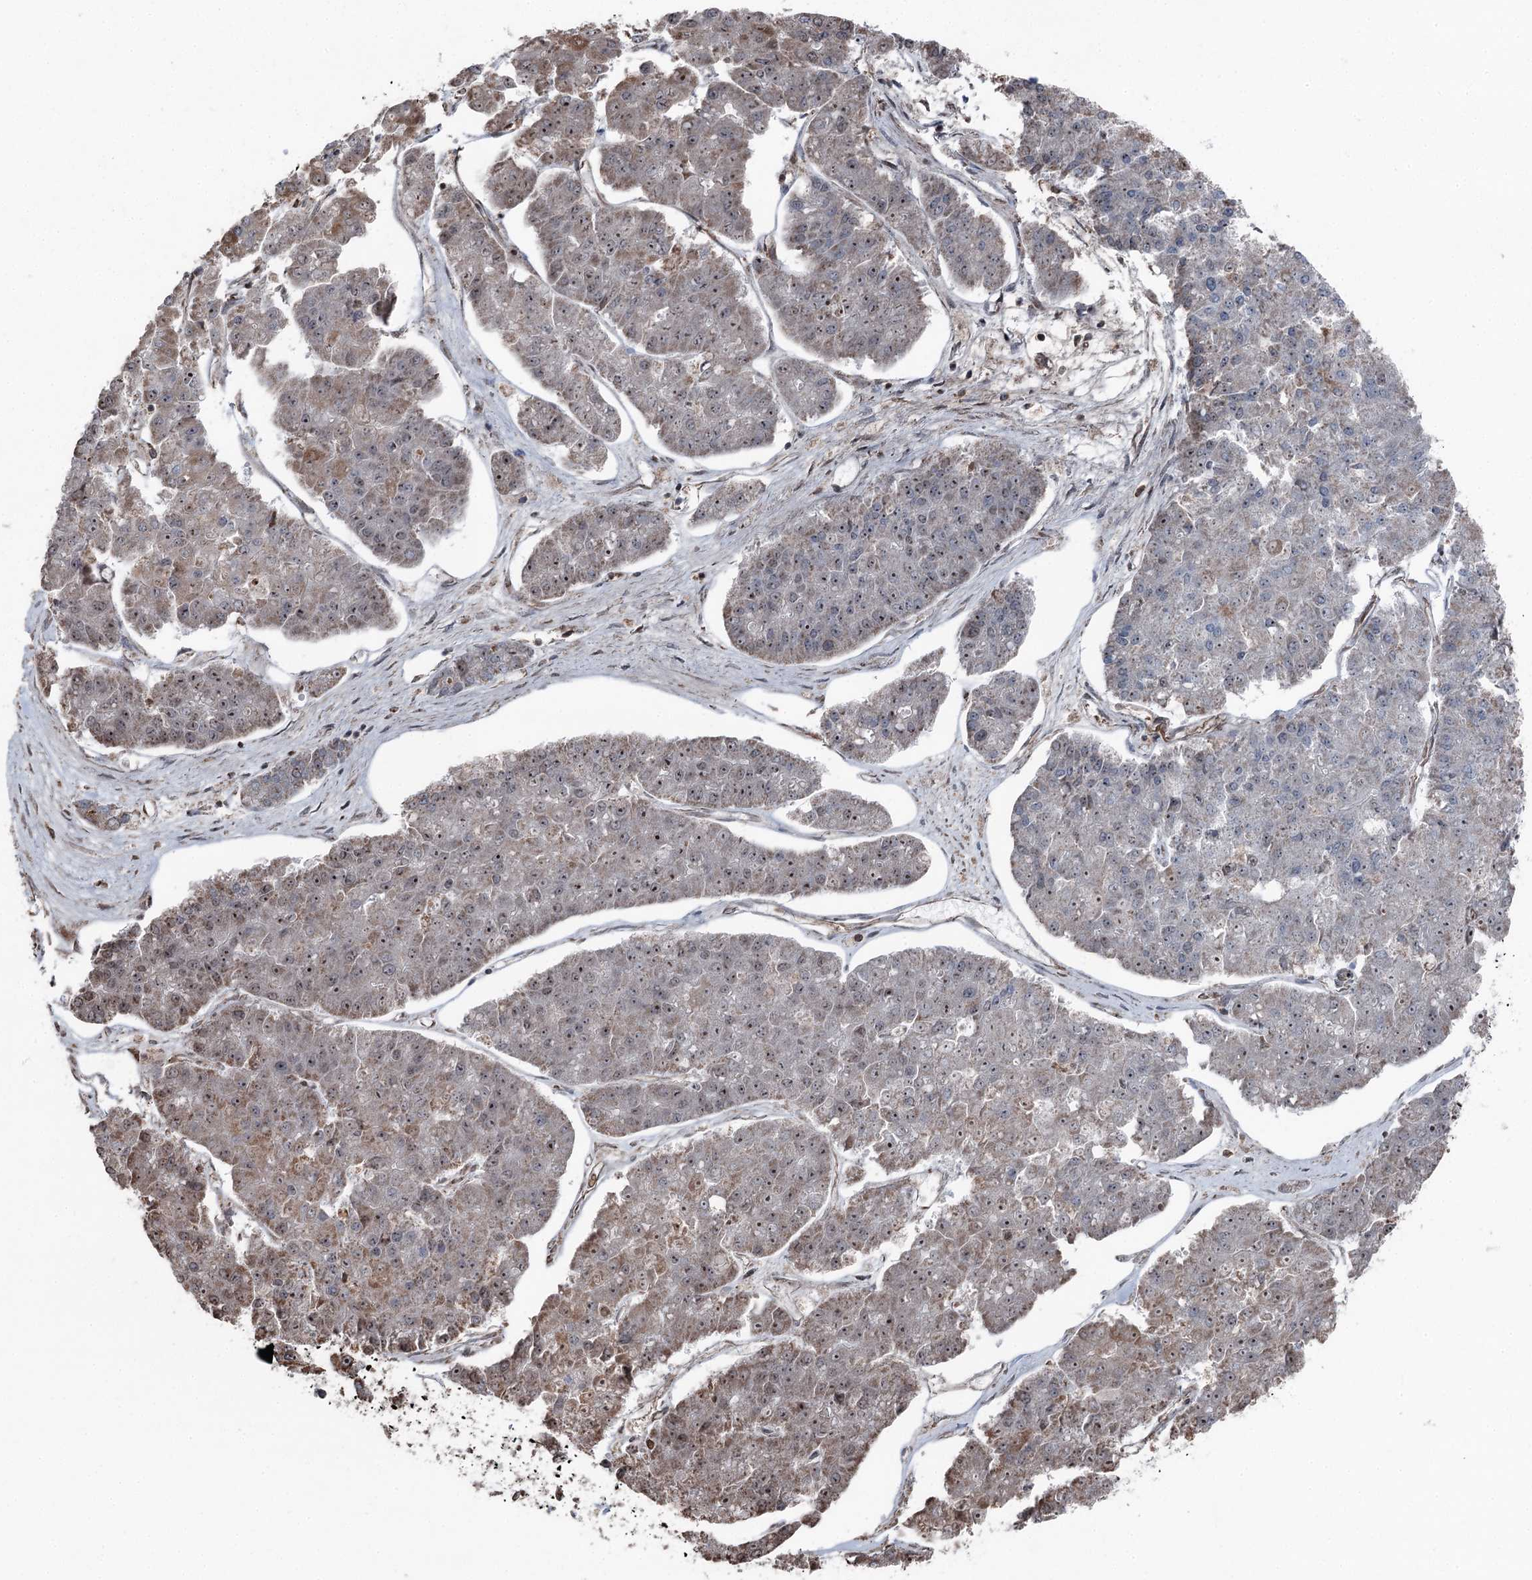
{"staining": {"intensity": "strong", "quantity": ">75%", "location": "nuclear"}, "tissue": "pancreatic cancer", "cell_type": "Tumor cells", "image_type": "cancer", "snomed": [{"axis": "morphology", "description": "Adenocarcinoma, NOS"}, {"axis": "topography", "description": "Pancreas"}], "caption": "Pancreatic adenocarcinoma was stained to show a protein in brown. There is high levels of strong nuclear positivity in approximately >75% of tumor cells.", "gene": "STEEP1", "patient": {"sex": "male", "age": 50}}